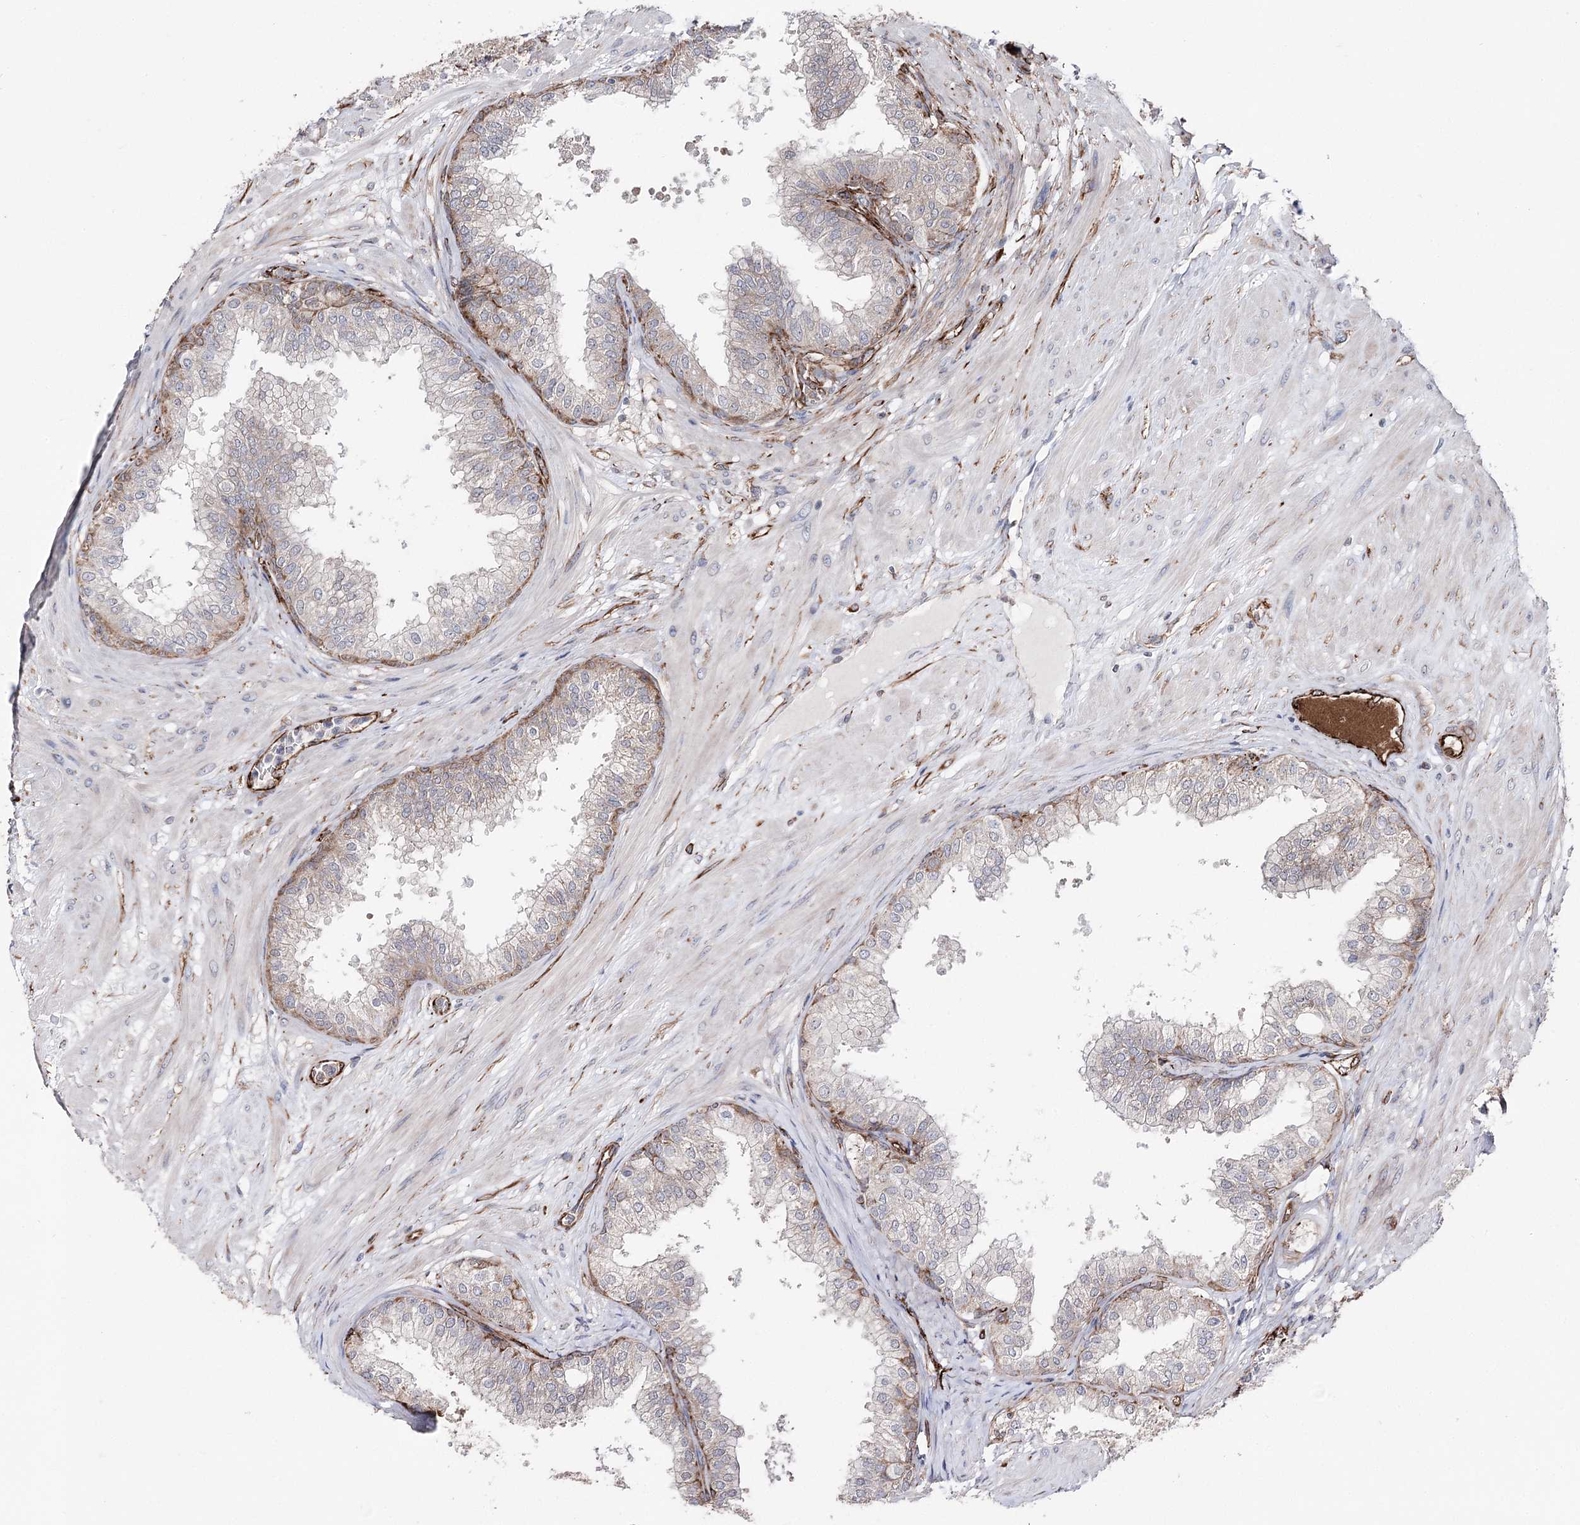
{"staining": {"intensity": "moderate", "quantity": "25%-75%", "location": "cytoplasmic/membranous"}, "tissue": "prostate", "cell_type": "Glandular cells", "image_type": "normal", "snomed": [{"axis": "morphology", "description": "Normal tissue, NOS"}, {"axis": "topography", "description": "Prostate"}], "caption": "Prostate stained with immunohistochemistry demonstrates moderate cytoplasmic/membranous staining in about 25%-75% of glandular cells.", "gene": "MIB1", "patient": {"sex": "male", "age": 60}}